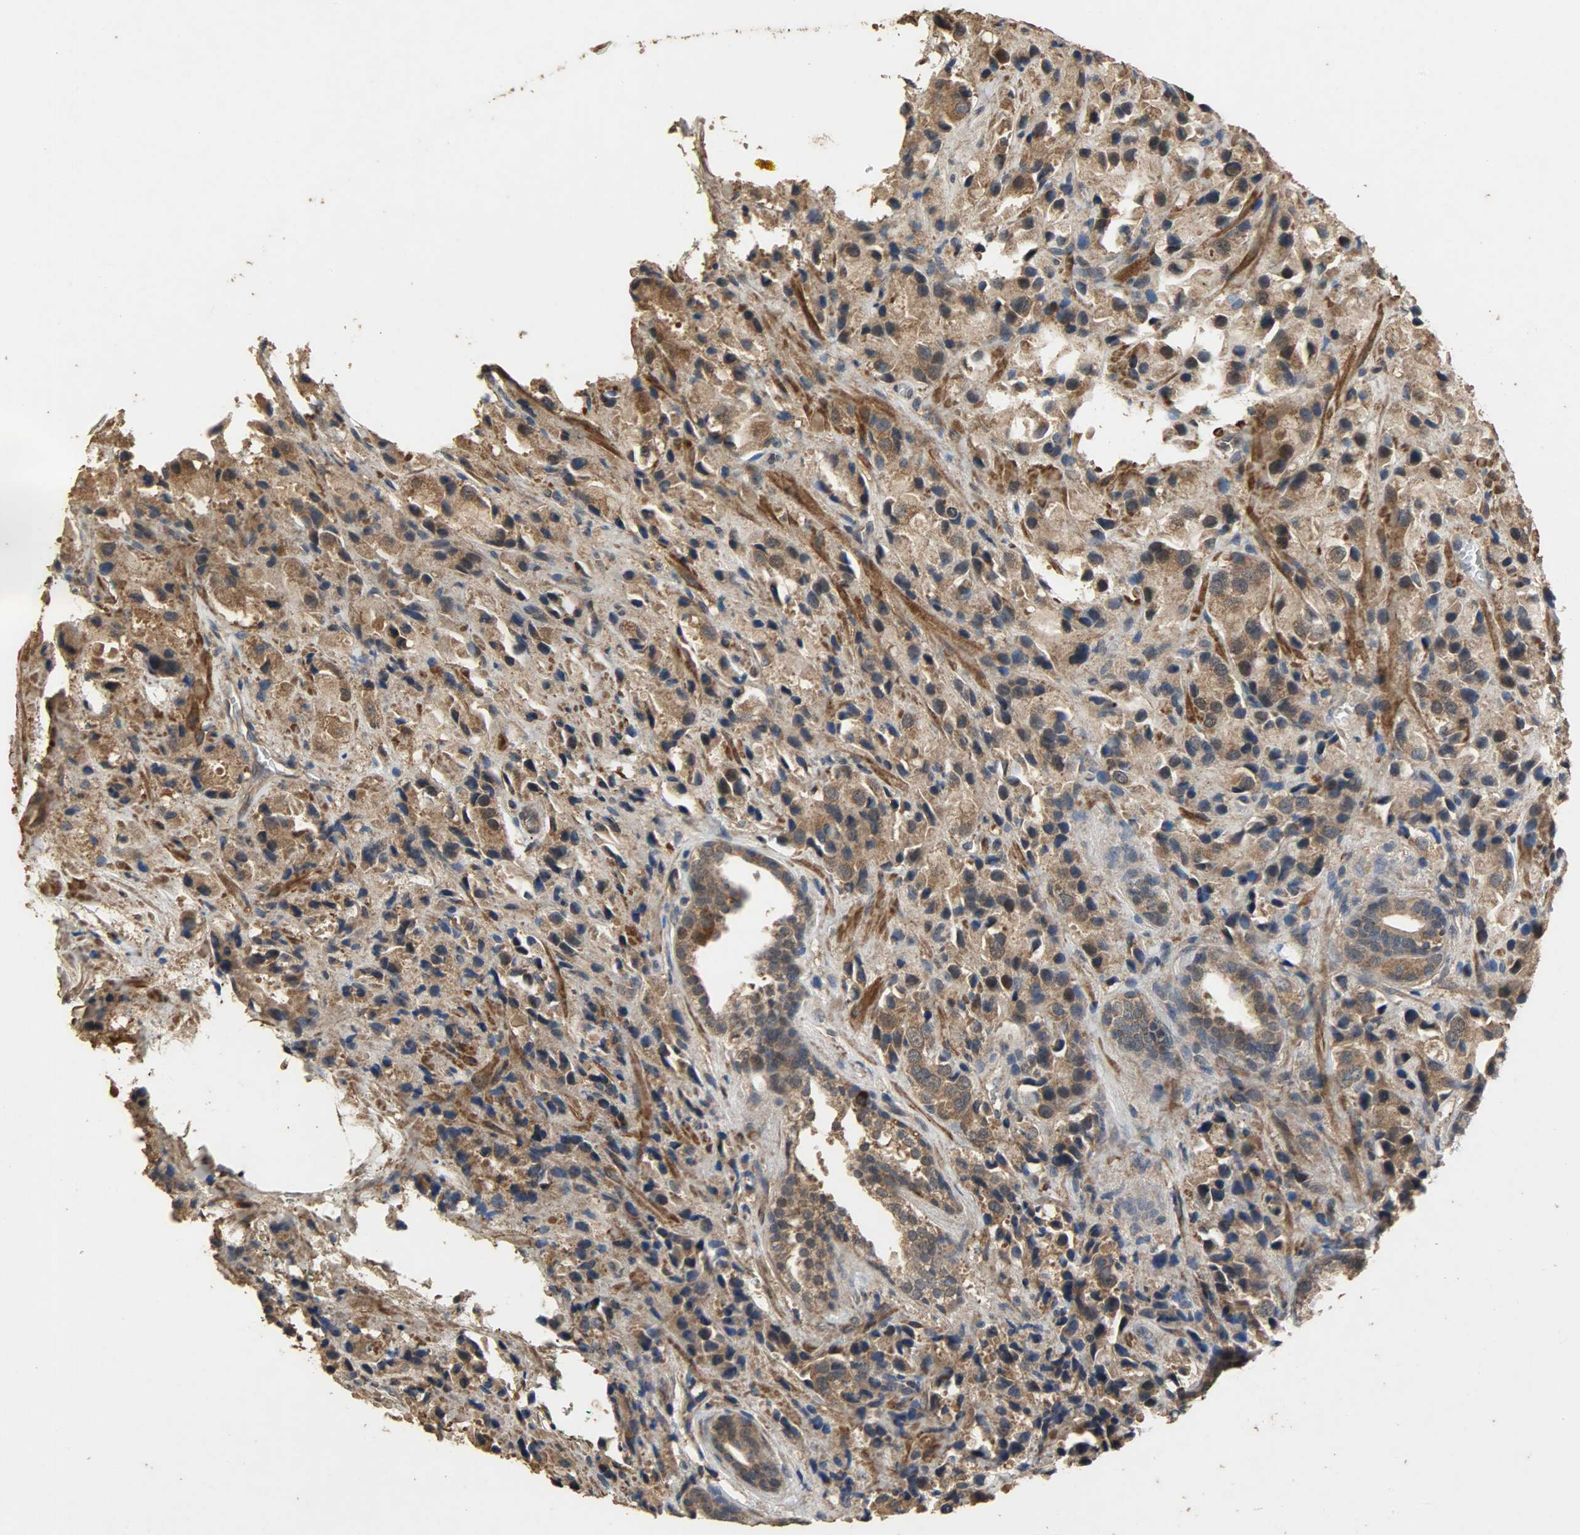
{"staining": {"intensity": "moderate", "quantity": ">75%", "location": "cytoplasmic/membranous"}, "tissue": "prostate cancer", "cell_type": "Tumor cells", "image_type": "cancer", "snomed": [{"axis": "morphology", "description": "Adenocarcinoma, High grade"}, {"axis": "topography", "description": "Prostate"}], "caption": "Tumor cells reveal medium levels of moderate cytoplasmic/membranous expression in approximately >75% of cells in prostate cancer (adenocarcinoma (high-grade)).", "gene": "CDKN2C", "patient": {"sex": "male", "age": 70}}